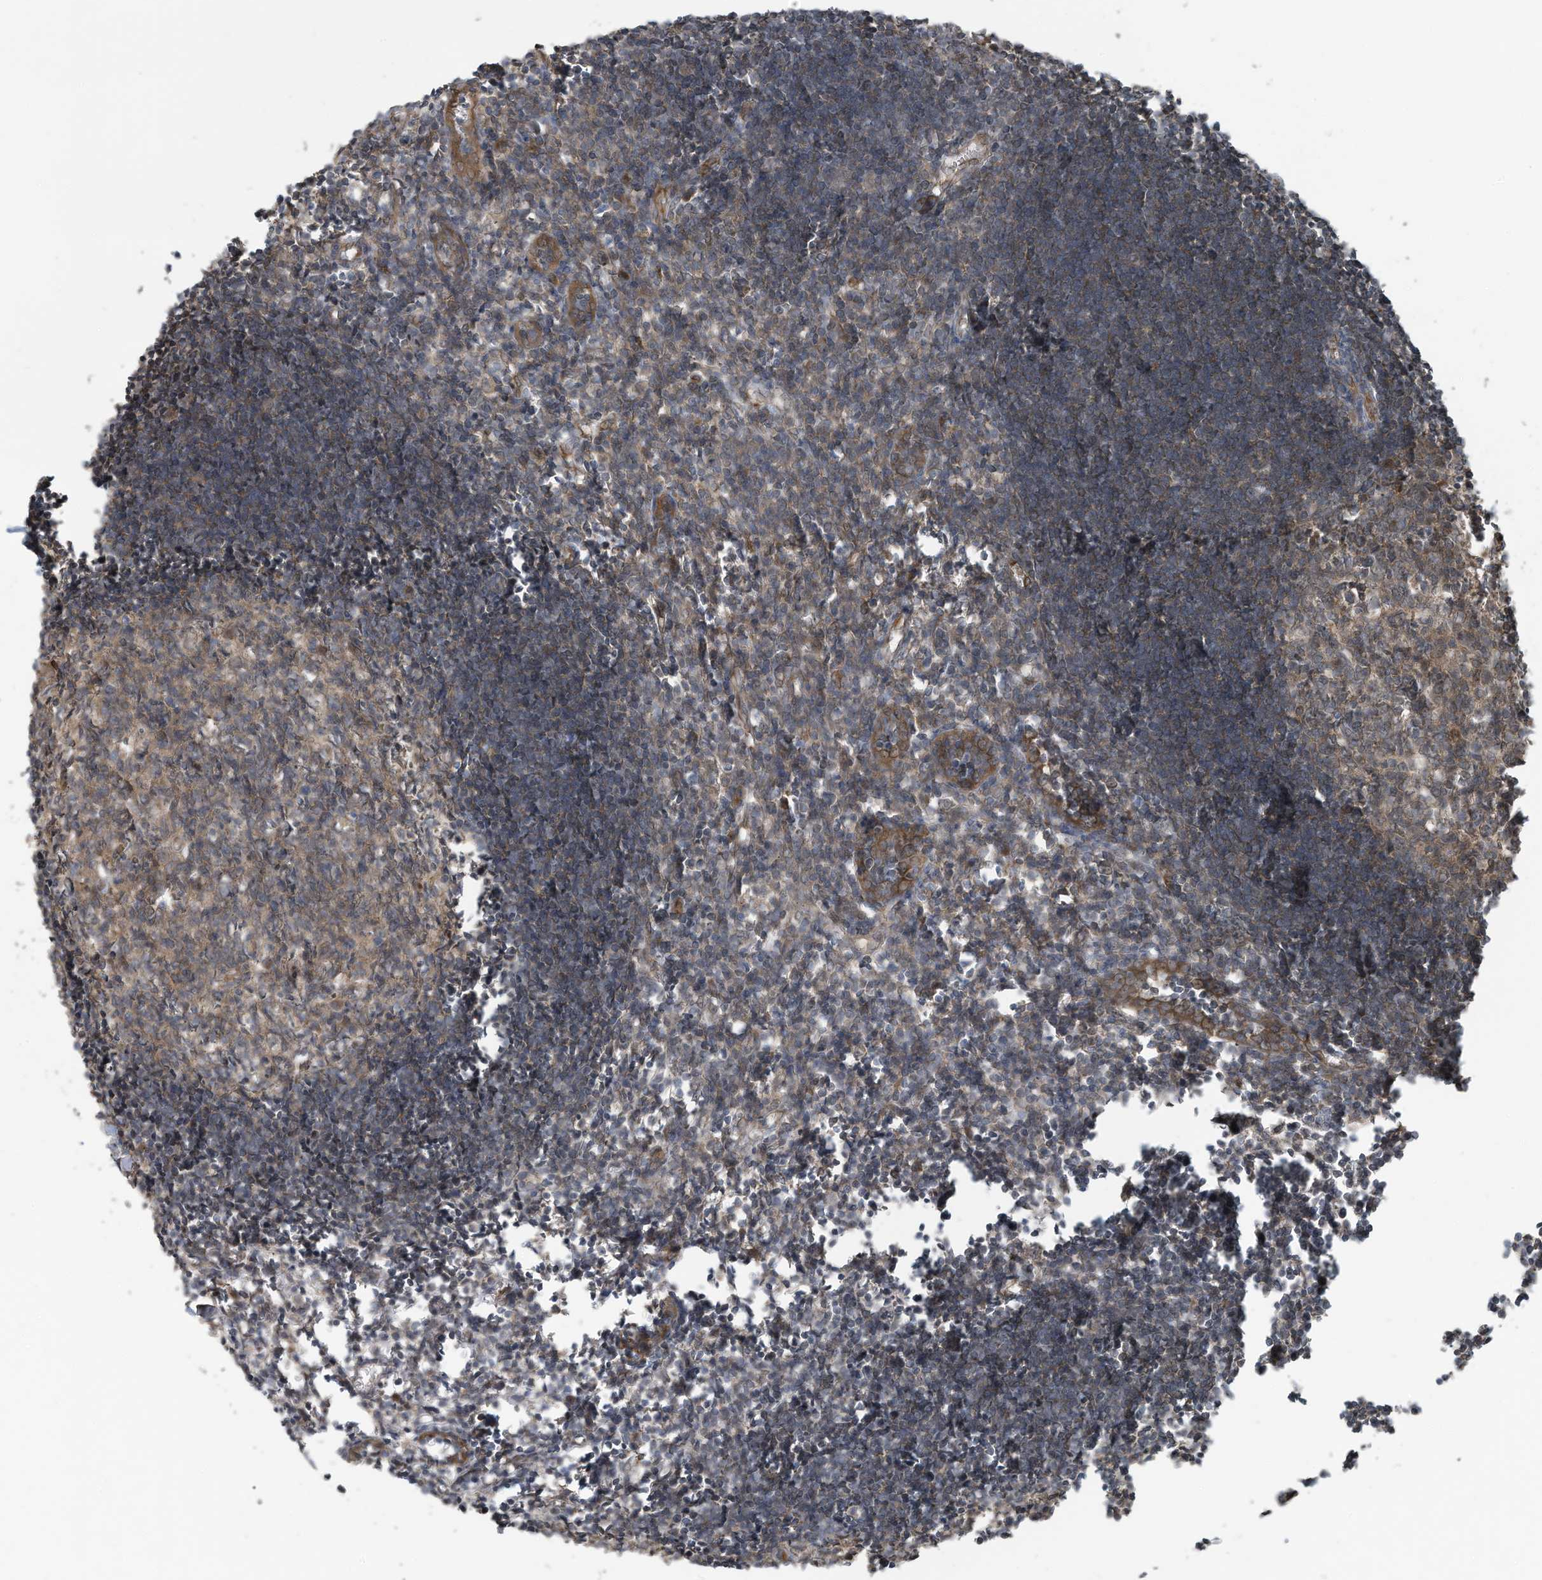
{"staining": {"intensity": "moderate", "quantity": "<25%", "location": "cytoplasmic/membranous"}, "tissue": "lymph node", "cell_type": "Germinal center cells", "image_type": "normal", "snomed": [{"axis": "morphology", "description": "Normal tissue, NOS"}, {"axis": "morphology", "description": "Malignant melanoma, Metastatic site"}, {"axis": "topography", "description": "Lymph node"}], "caption": "Protein analysis of benign lymph node exhibits moderate cytoplasmic/membranous expression in about <25% of germinal center cells. The staining was performed using DAB (3,3'-diaminobenzidine) to visualize the protein expression in brown, while the nuclei were stained in blue with hematoxylin (Magnification: 20x).", "gene": "ERI2", "patient": {"sex": "male", "age": 41}}